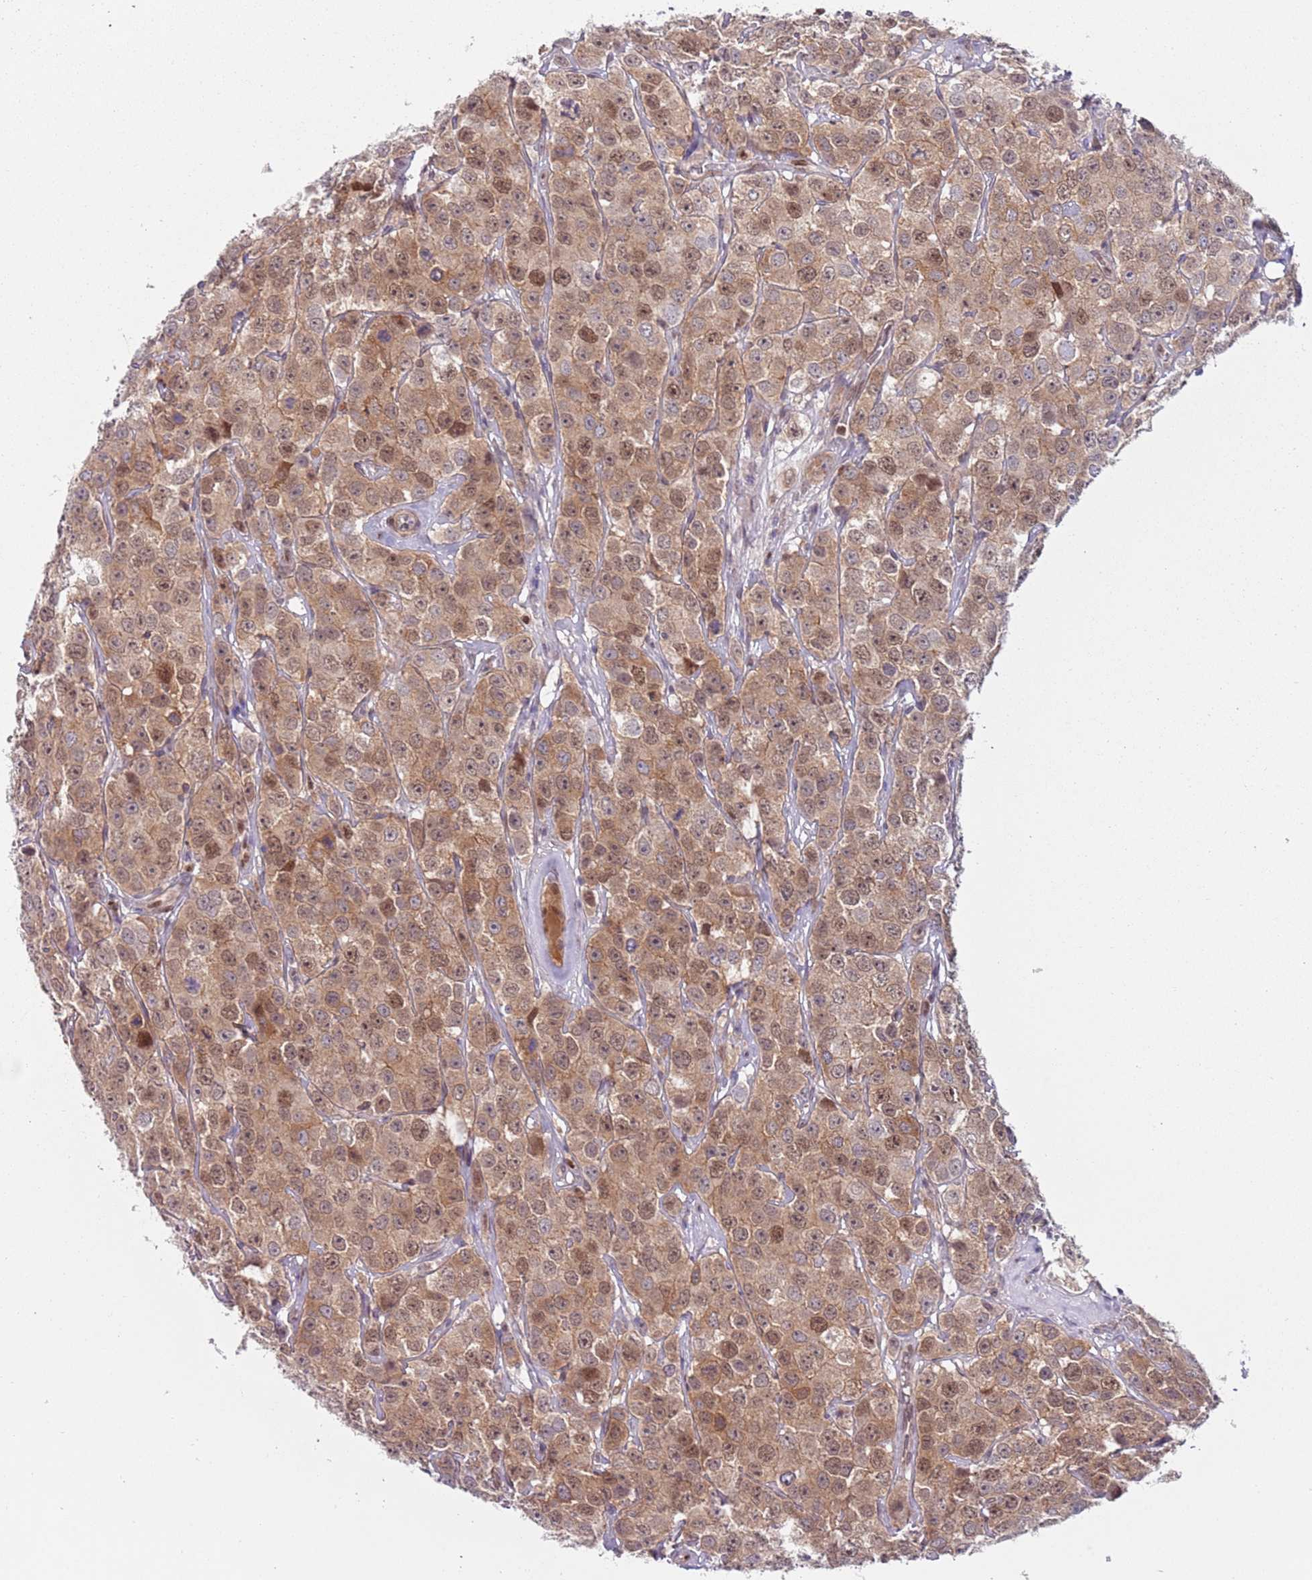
{"staining": {"intensity": "moderate", "quantity": ">75%", "location": "cytoplasmic/membranous,nuclear"}, "tissue": "testis cancer", "cell_type": "Tumor cells", "image_type": "cancer", "snomed": [{"axis": "morphology", "description": "Seminoma, NOS"}, {"axis": "topography", "description": "Testis"}], "caption": "Testis seminoma stained with a brown dye displays moderate cytoplasmic/membranous and nuclear positive expression in about >75% of tumor cells.", "gene": "RMND5B", "patient": {"sex": "male", "age": 28}}